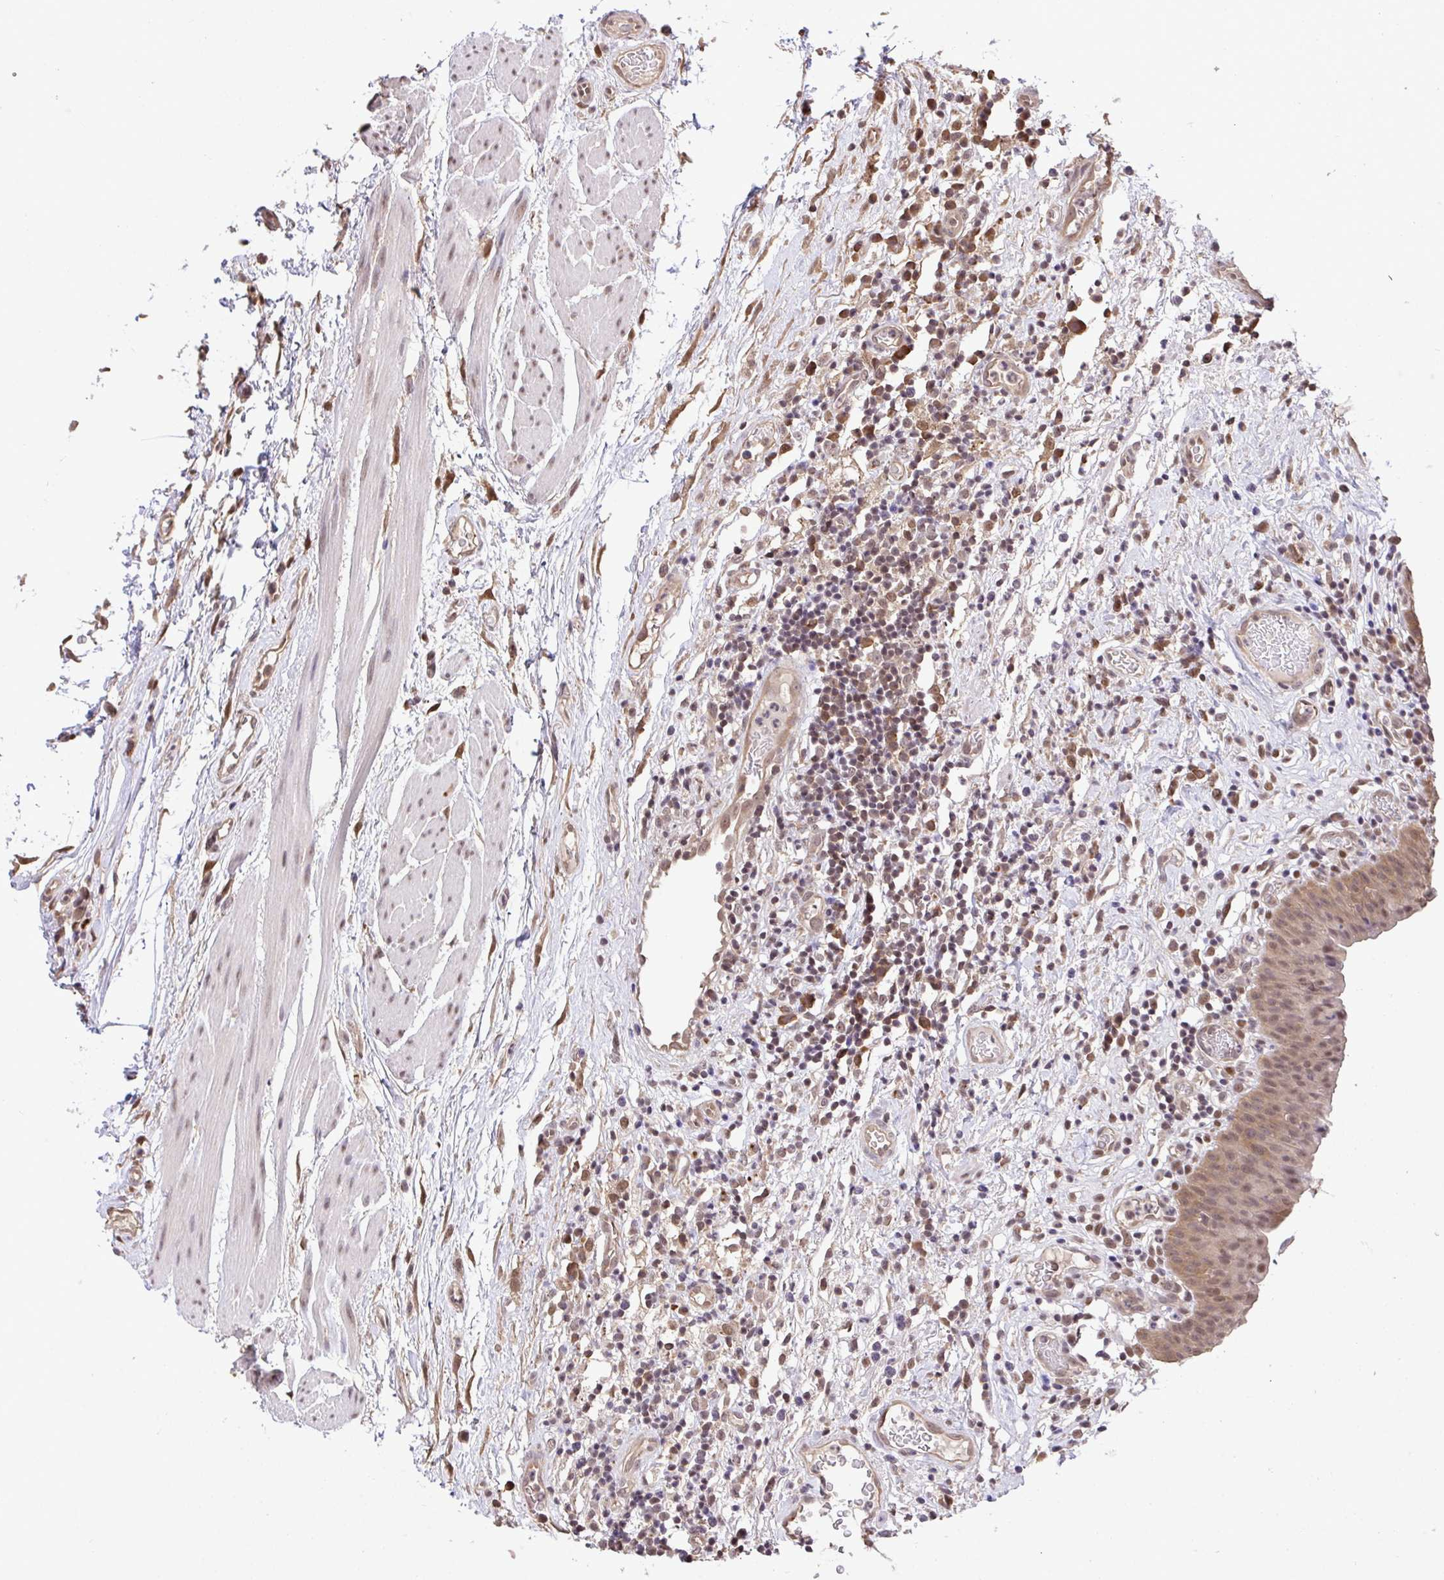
{"staining": {"intensity": "moderate", "quantity": ">75%", "location": "cytoplasmic/membranous,nuclear"}, "tissue": "urinary bladder", "cell_type": "Urothelial cells", "image_type": "normal", "snomed": [{"axis": "morphology", "description": "Normal tissue, NOS"}, {"axis": "morphology", "description": "Inflammation, NOS"}, {"axis": "topography", "description": "Urinary bladder"}], "caption": "An immunohistochemistry histopathology image of normal tissue is shown. Protein staining in brown labels moderate cytoplasmic/membranous,nuclear positivity in urinary bladder within urothelial cells.", "gene": "C12orf57", "patient": {"sex": "male", "age": 57}}